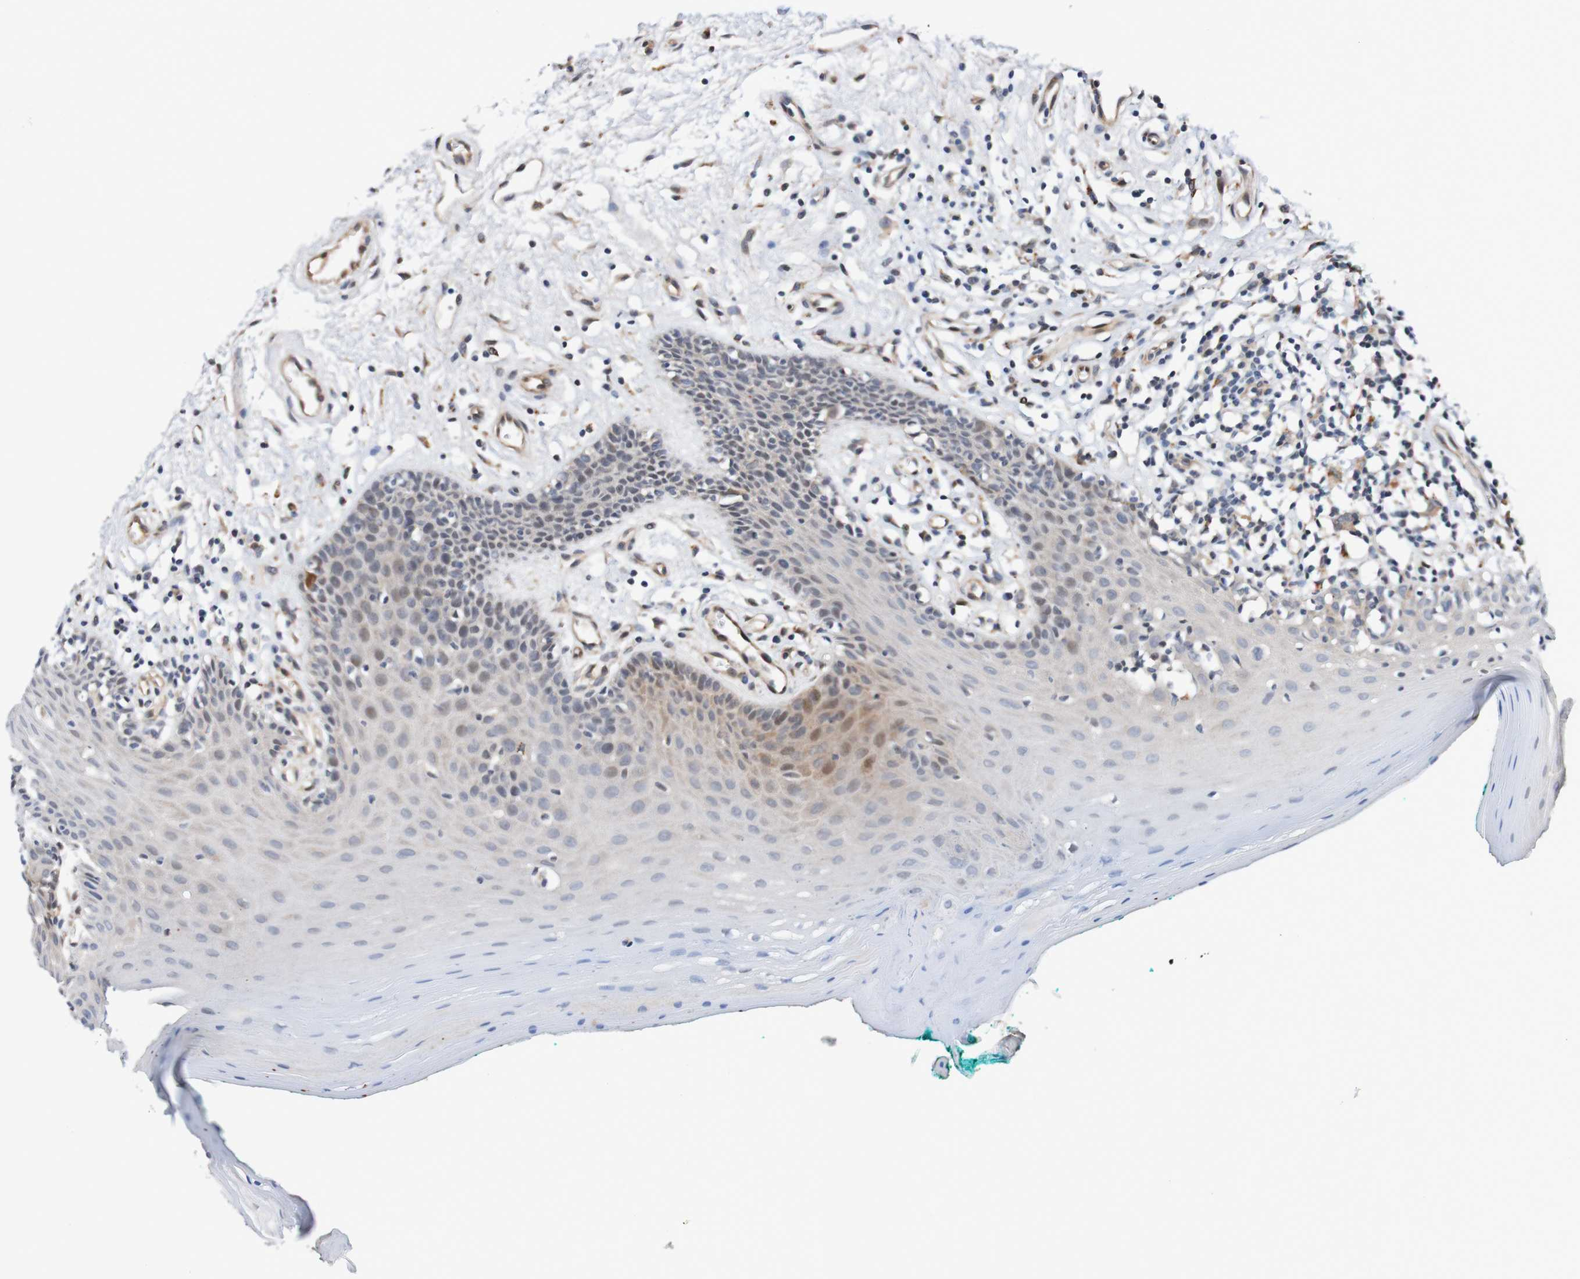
{"staining": {"intensity": "weak", "quantity": "<25%", "location": "nuclear"}, "tissue": "oral mucosa", "cell_type": "Squamous epithelial cells", "image_type": "normal", "snomed": [{"axis": "morphology", "description": "Normal tissue, NOS"}, {"axis": "topography", "description": "Skeletal muscle"}, {"axis": "topography", "description": "Oral tissue"}], "caption": "A high-resolution photomicrograph shows immunohistochemistry staining of normal oral mucosa, which demonstrates no significant expression in squamous epithelial cells. (Stains: DAB immunohistochemistry (IHC) with hematoxylin counter stain, Microscopy: brightfield microscopy at high magnification).", "gene": "CPED1", "patient": {"sex": "male", "age": 58}}